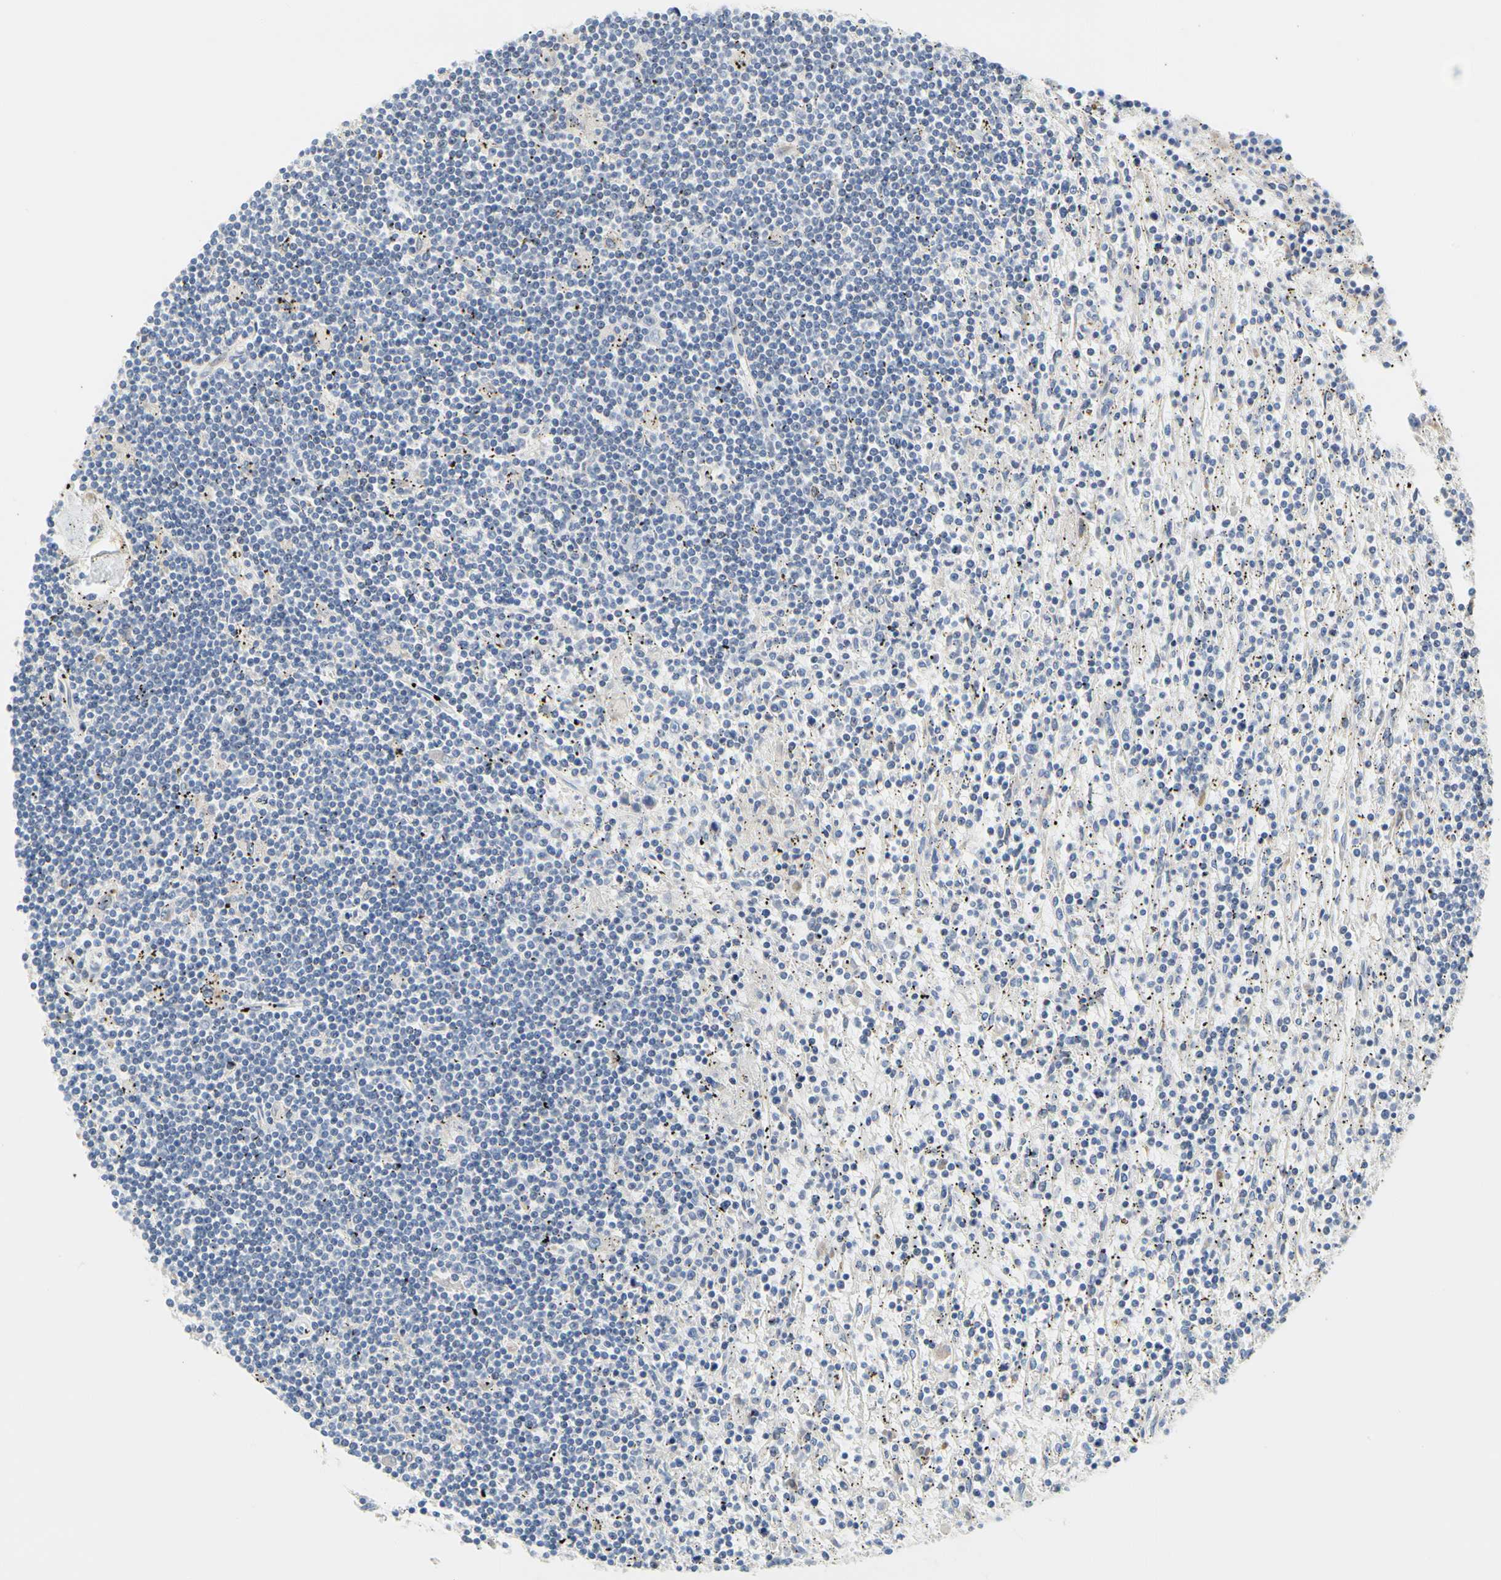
{"staining": {"intensity": "negative", "quantity": "none", "location": "none"}, "tissue": "lymphoma", "cell_type": "Tumor cells", "image_type": "cancer", "snomed": [{"axis": "morphology", "description": "Malignant lymphoma, non-Hodgkin's type, Low grade"}, {"axis": "topography", "description": "Spleen"}], "caption": "Lymphoma was stained to show a protein in brown. There is no significant staining in tumor cells.", "gene": "ZNF236", "patient": {"sex": "male", "age": 76}}